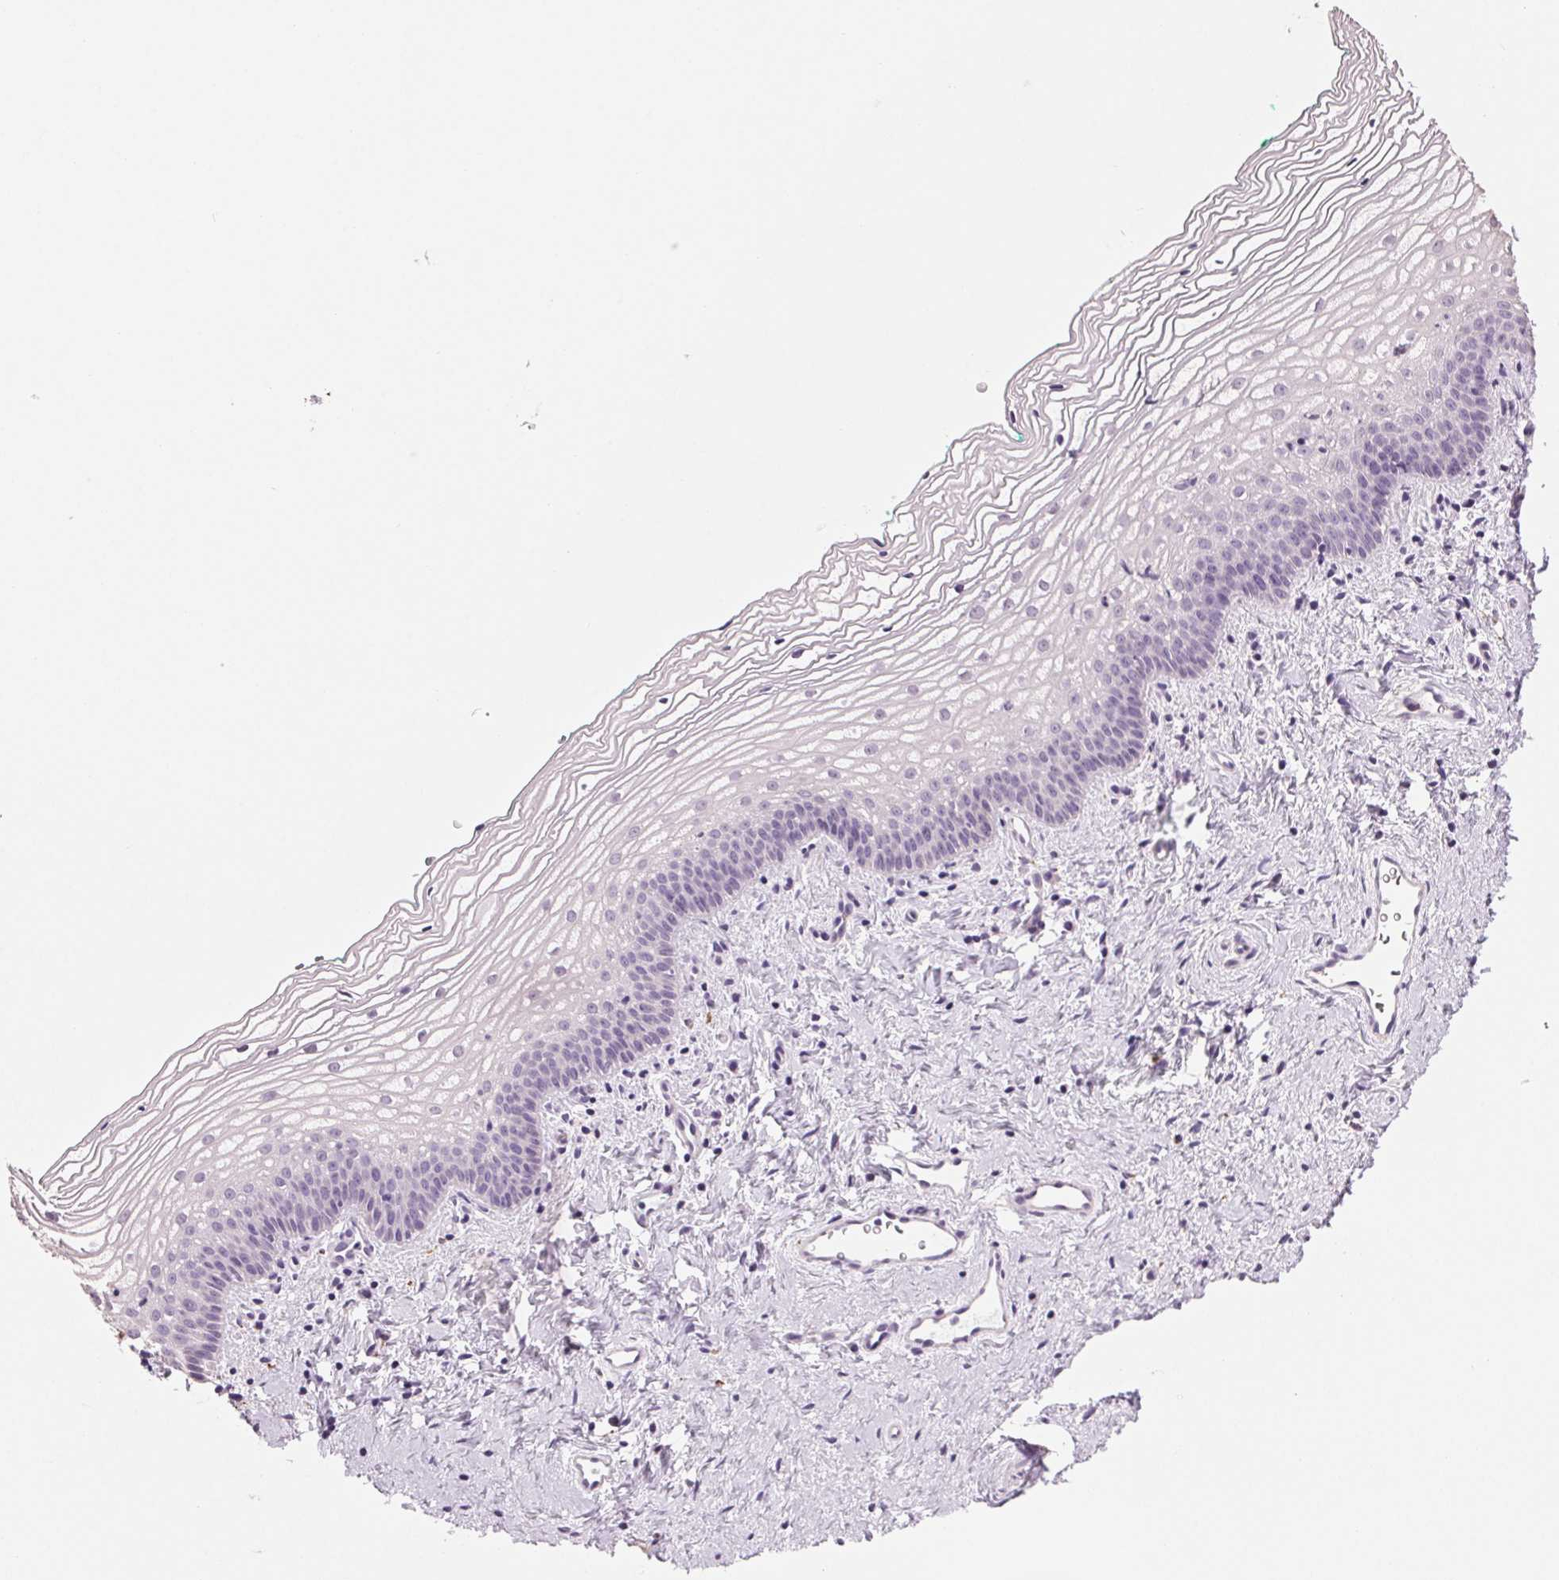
{"staining": {"intensity": "negative", "quantity": "none", "location": "none"}, "tissue": "vagina", "cell_type": "Squamous epithelial cells", "image_type": "normal", "snomed": [{"axis": "morphology", "description": "Normal tissue, NOS"}, {"axis": "topography", "description": "Vagina"}], "caption": "Immunohistochemistry (IHC) of normal vagina shows no positivity in squamous epithelial cells. Brightfield microscopy of immunohistochemistry (IHC) stained with DAB (3,3'-diaminobenzidine) (brown) and hematoxylin (blue), captured at high magnification.", "gene": "MPO", "patient": {"sex": "female", "age": 44}}